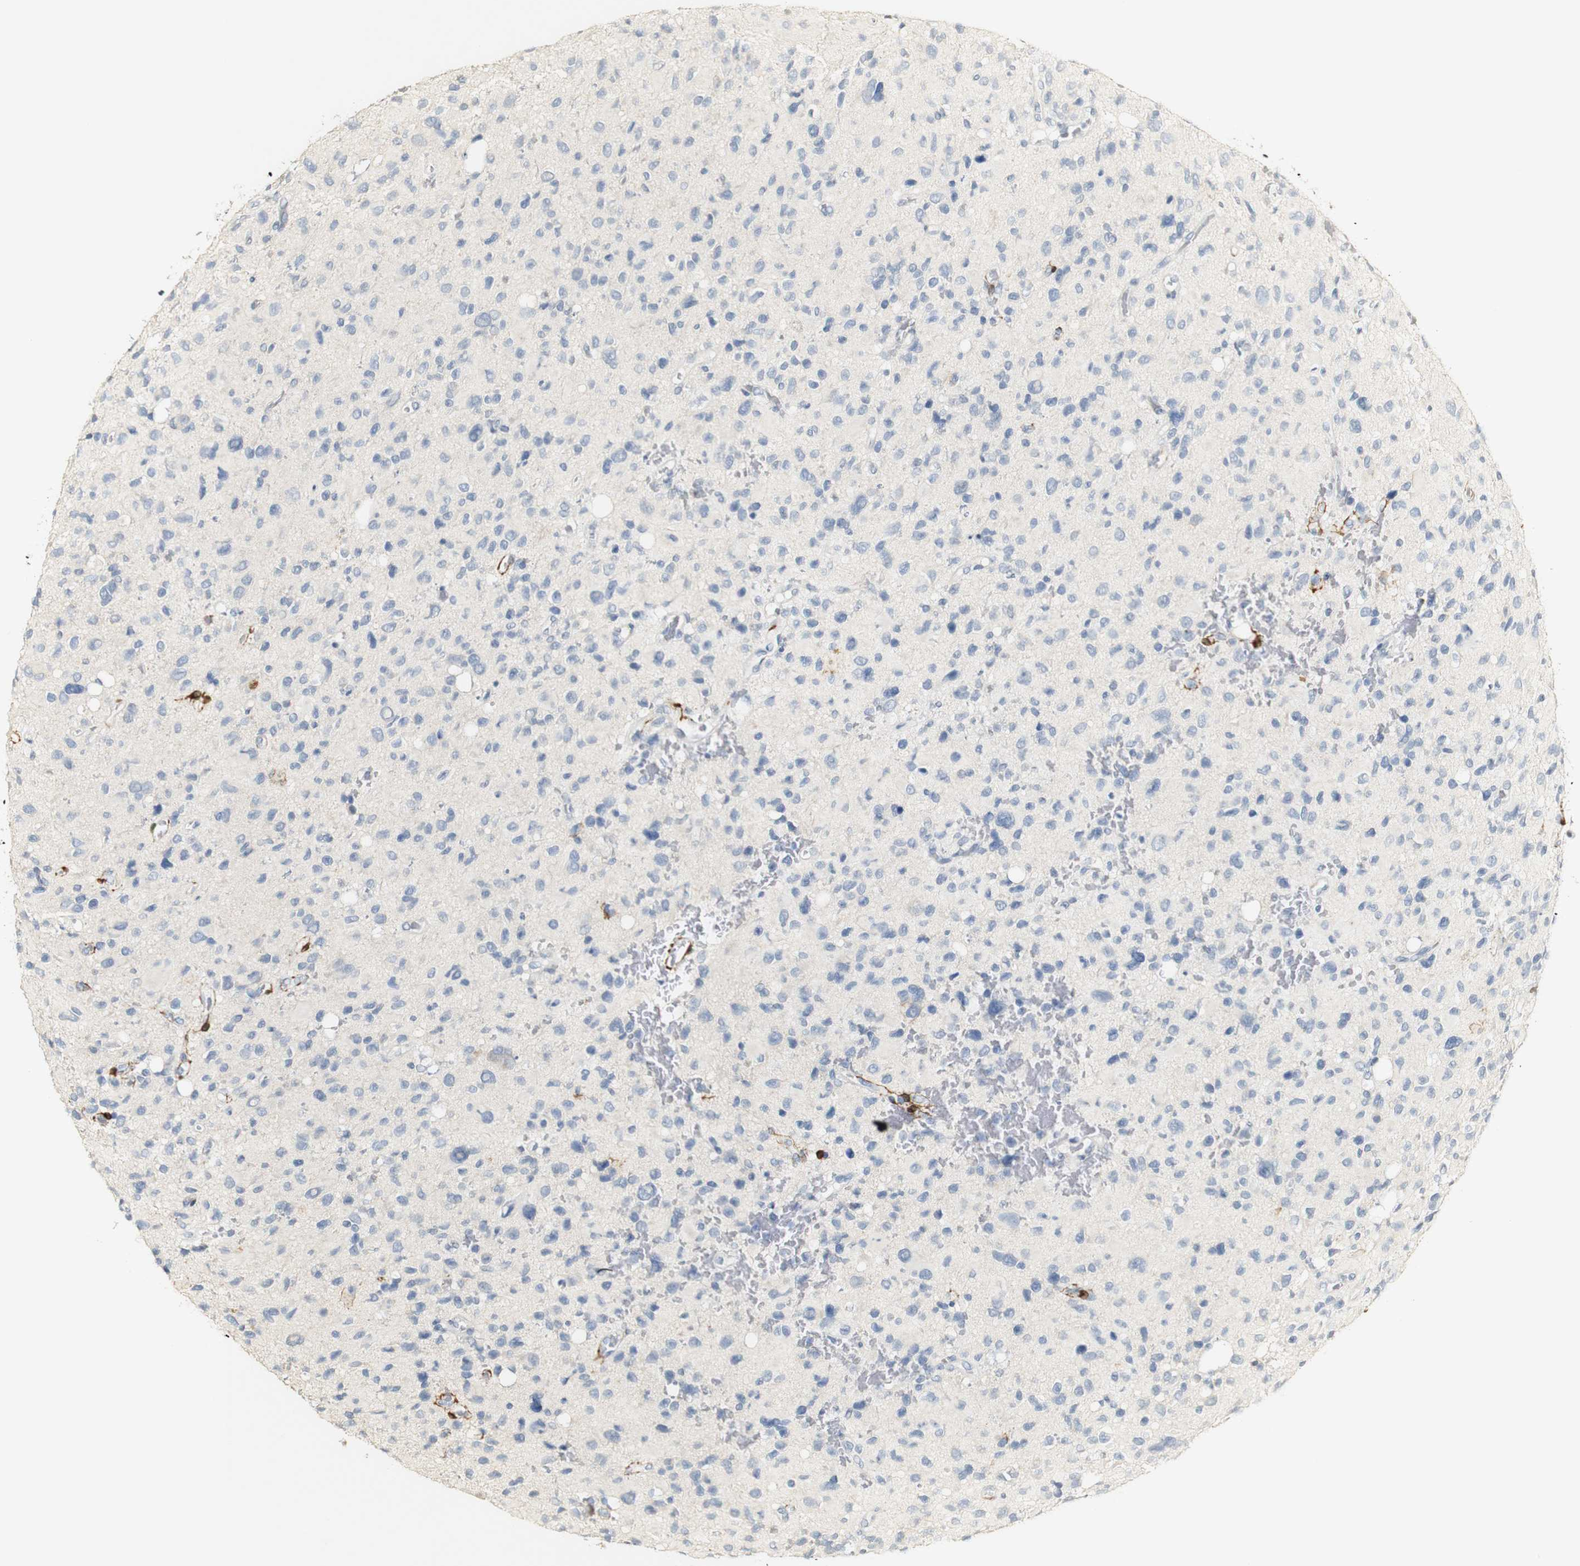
{"staining": {"intensity": "negative", "quantity": "none", "location": "none"}, "tissue": "glioma", "cell_type": "Tumor cells", "image_type": "cancer", "snomed": [{"axis": "morphology", "description": "Glioma, malignant, High grade"}, {"axis": "topography", "description": "Brain"}], "caption": "This image is of malignant glioma (high-grade) stained with immunohistochemistry (IHC) to label a protein in brown with the nuclei are counter-stained blue. There is no positivity in tumor cells. (Immunohistochemistry, brightfield microscopy, high magnification).", "gene": "FMO3", "patient": {"sex": "male", "age": 48}}